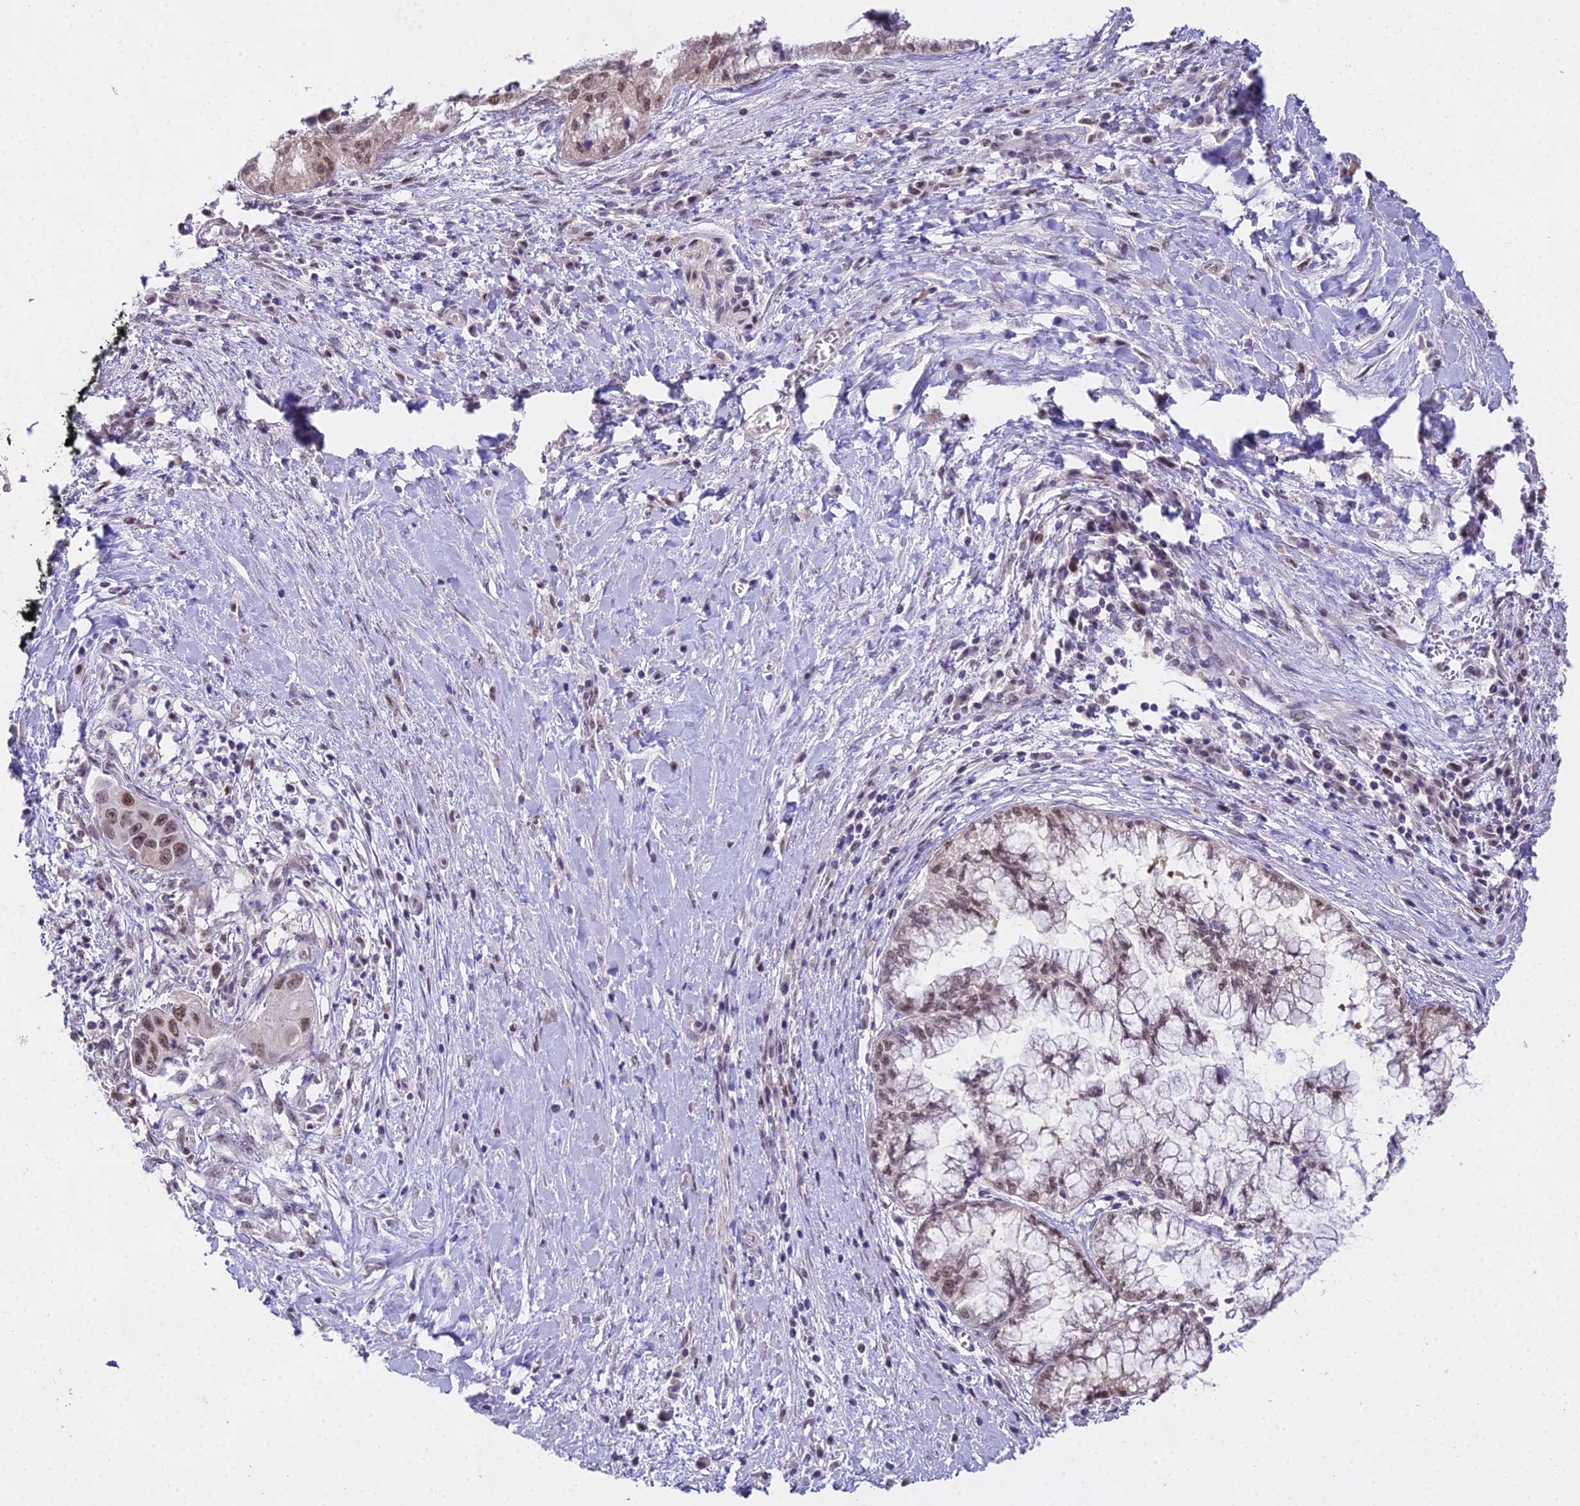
{"staining": {"intensity": "moderate", "quantity": "<25%", "location": "nuclear"}, "tissue": "pancreatic cancer", "cell_type": "Tumor cells", "image_type": "cancer", "snomed": [{"axis": "morphology", "description": "Adenocarcinoma, NOS"}, {"axis": "topography", "description": "Pancreas"}], "caption": "IHC of human pancreatic adenocarcinoma displays low levels of moderate nuclear staining in approximately <25% of tumor cells.", "gene": "MAT2A", "patient": {"sex": "male", "age": 73}}